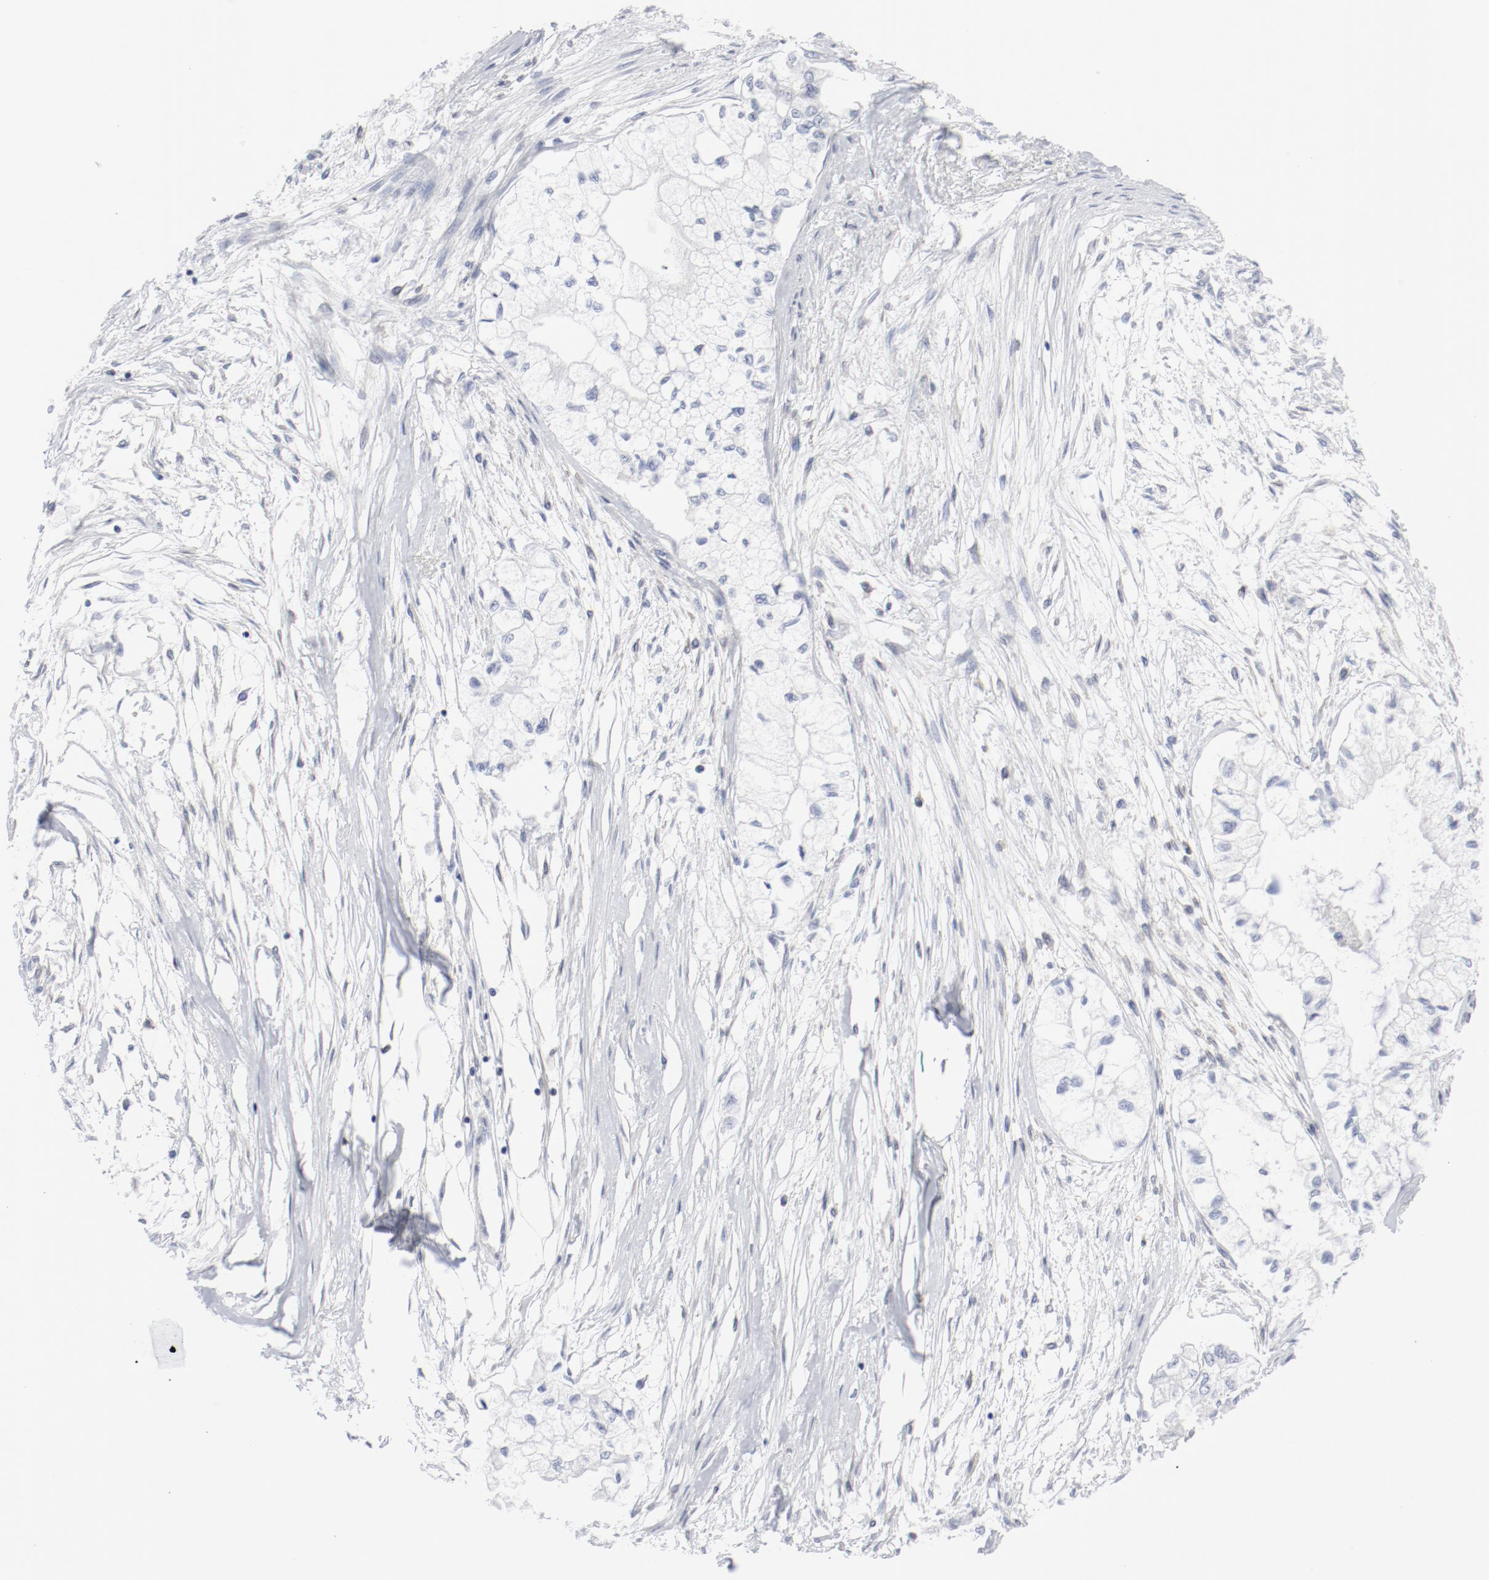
{"staining": {"intensity": "negative", "quantity": "none", "location": "none"}, "tissue": "pancreatic cancer", "cell_type": "Tumor cells", "image_type": "cancer", "snomed": [{"axis": "morphology", "description": "Adenocarcinoma, NOS"}, {"axis": "topography", "description": "Pancreas"}], "caption": "A high-resolution photomicrograph shows IHC staining of pancreatic adenocarcinoma, which shows no significant expression in tumor cells.", "gene": "BAD", "patient": {"sex": "male", "age": 79}}